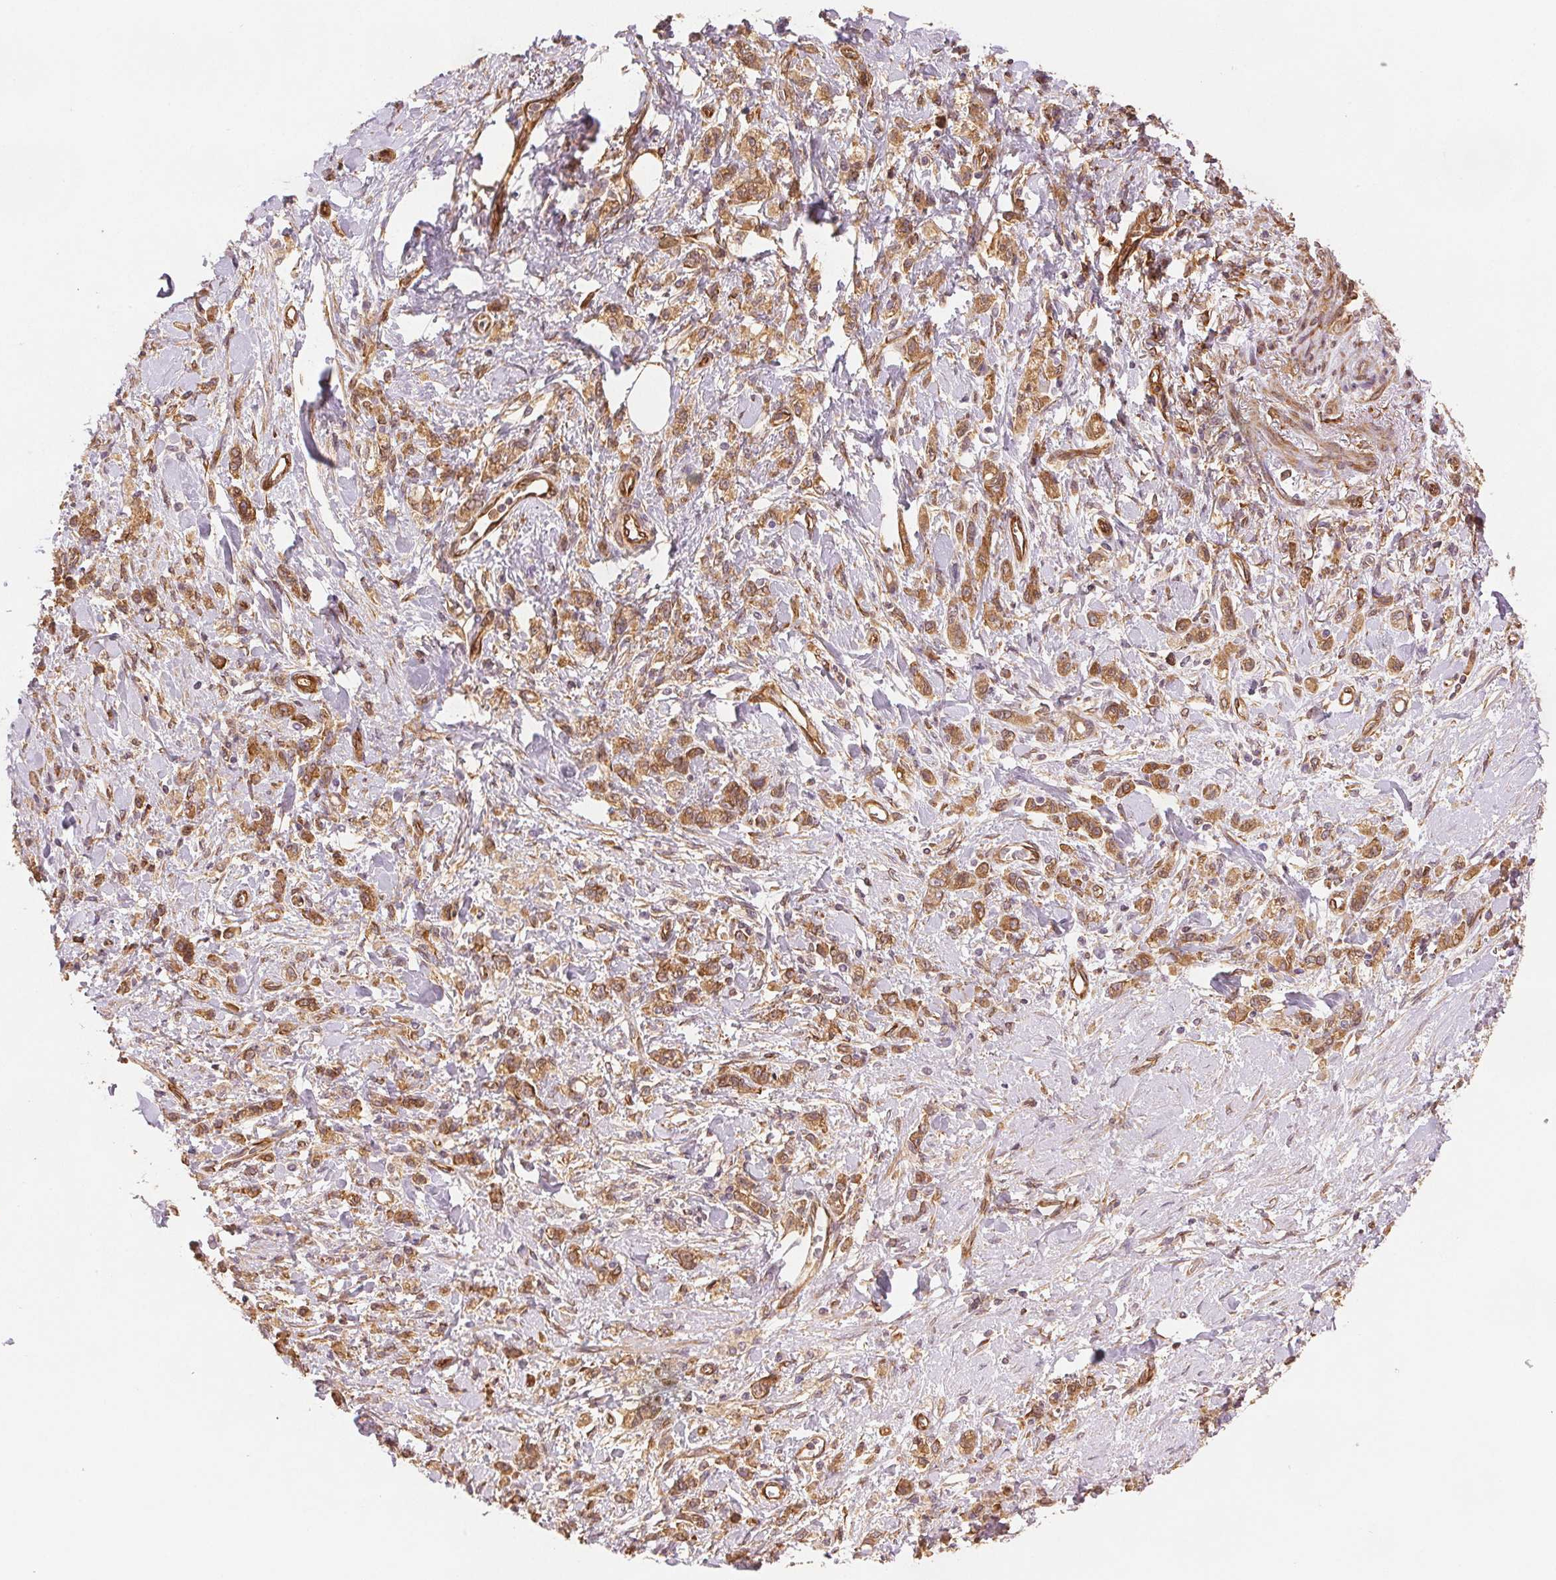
{"staining": {"intensity": "moderate", "quantity": ">75%", "location": "cytoplasmic/membranous"}, "tissue": "stomach cancer", "cell_type": "Tumor cells", "image_type": "cancer", "snomed": [{"axis": "morphology", "description": "Adenocarcinoma, NOS"}, {"axis": "topography", "description": "Stomach"}], "caption": "High-power microscopy captured an immunohistochemistry (IHC) photomicrograph of stomach adenocarcinoma, revealing moderate cytoplasmic/membranous expression in about >75% of tumor cells. The protein is shown in brown color, while the nuclei are stained blue.", "gene": "DIAPH2", "patient": {"sex": "male", "age": 77}}